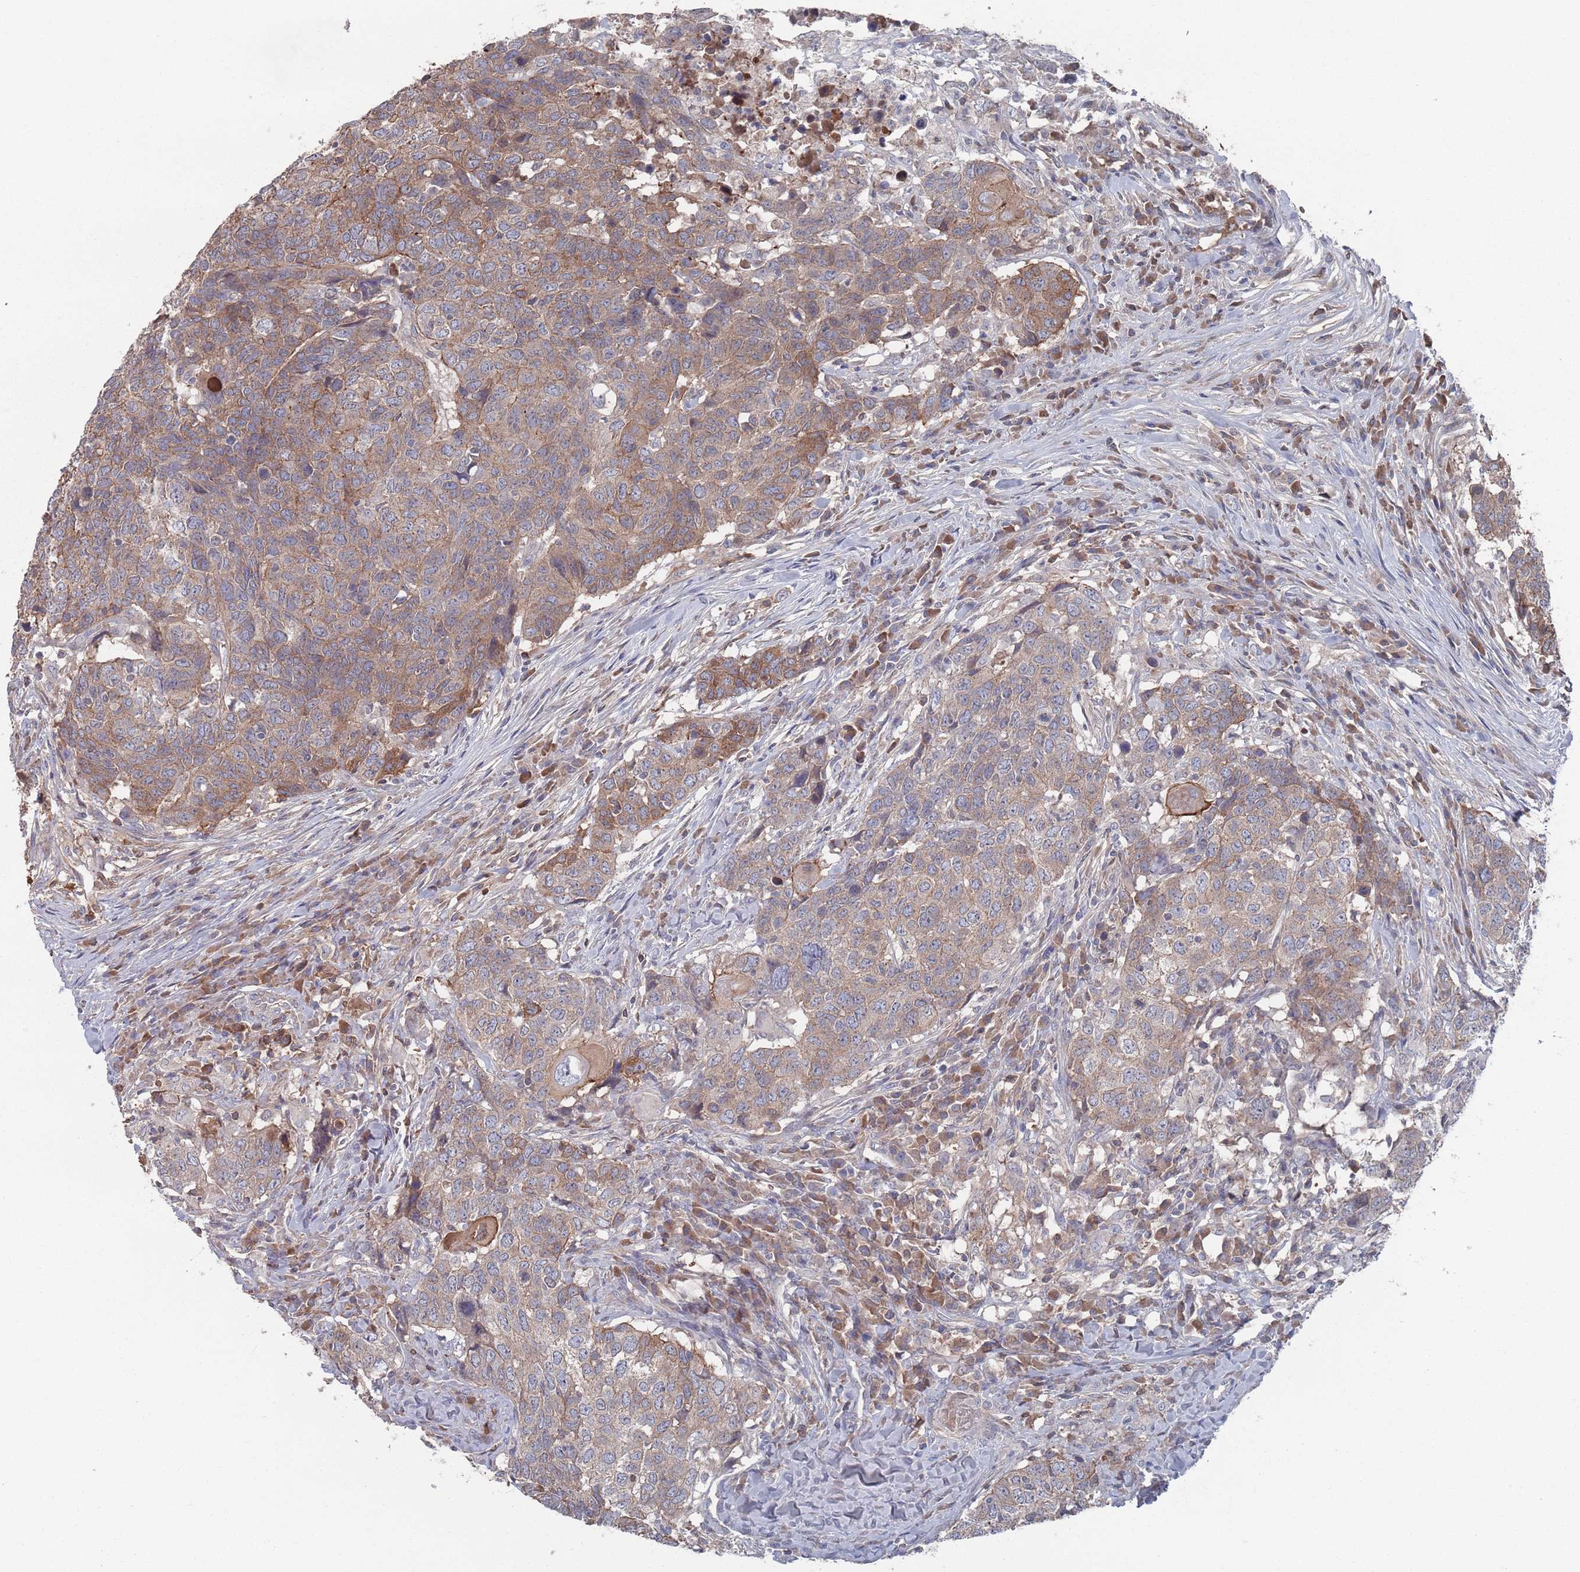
{"staining": {"intensity": "weak", "quantity": ">75%", "location": "cytoplasmic/membranous"}, "tissue": "head and neck cancer", "cell_type": "Tumor cells", "image_type": "cancer", "snomed": [{"axis": "morphology", "description": "Normal tissue, NOS"}, {"axis": "morphology", "description": "Squamous cell carcinoma, NOS"}, {"axis": "topography", "description": "Skeletal muscle"}, {"axis": "topography", "description": "Vascular tissue"}, {"axis": "topography", "description": "Peripheral nerve tissue"}, {"axis": "topography", "description": "Head-Neck"}], "caption": "A histopathology image of human squamous cell carcinoma (head and neck) stained for a protein shows weak cytoplasmic/membranous brown staining in tumor cells.", "gene": "PLEKHA4", "patient": {"sex": "male", "age": 66}}